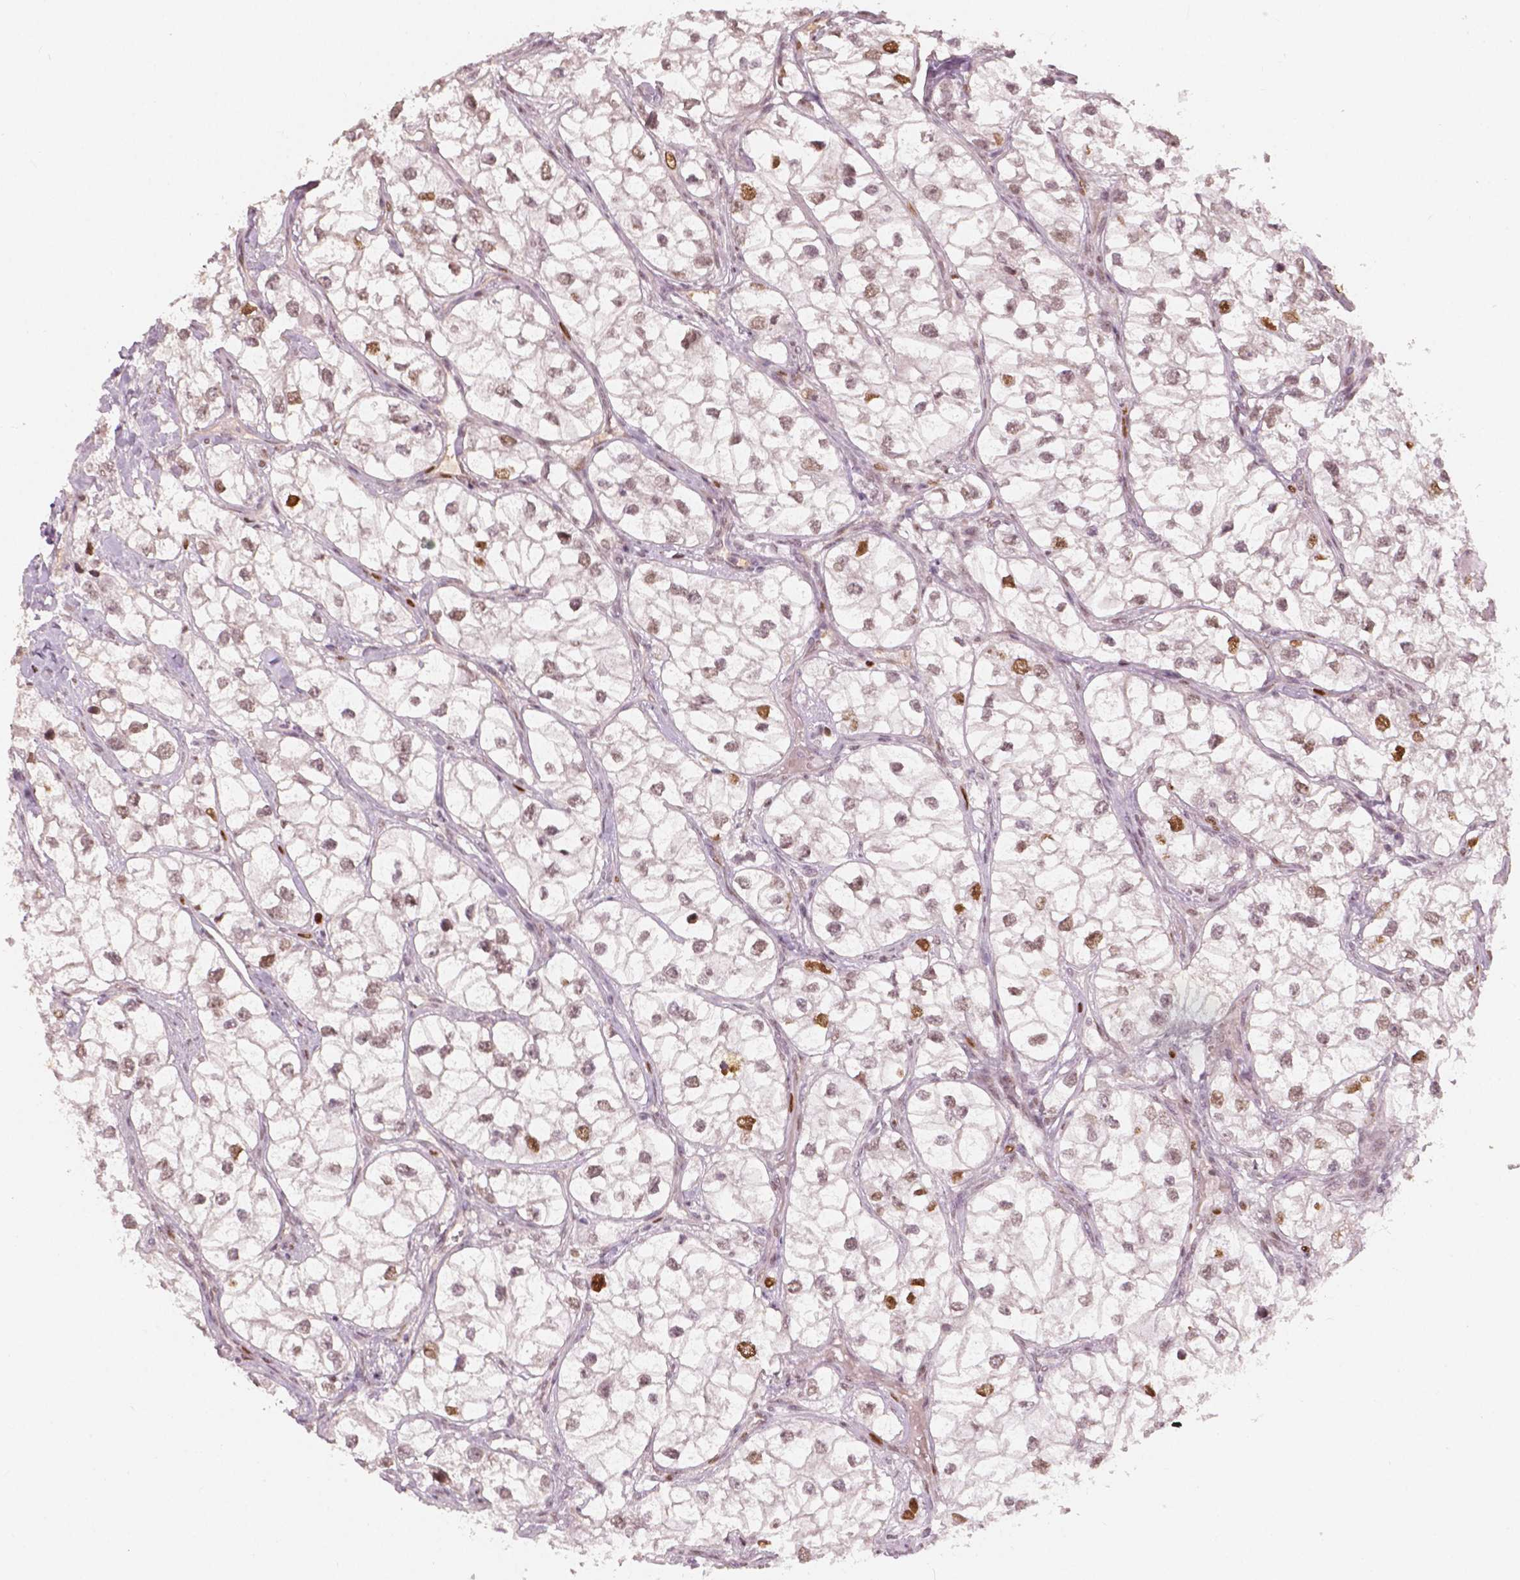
{"staining": {"intensity": "moderate", "quantity": ">75%", "location": "nuclear"}, "tissue": "renal cancer", "cell_type": "Tumor cells", "image_type": "cancer", "snomed": [{"axis": "morphology", "description": "Adenocarcinoma, NOS"}, {"axis": "topography", "description": "Kidney"}], "caption": "Moderate nuclear protein positivity is appreciated in about >75% of tumor cells in renal adenocarcinoma. (IHC, brightfield microscopy, high magnification).", "gene": "NSD2", "patient": {"sex": "male", "age": 59}}